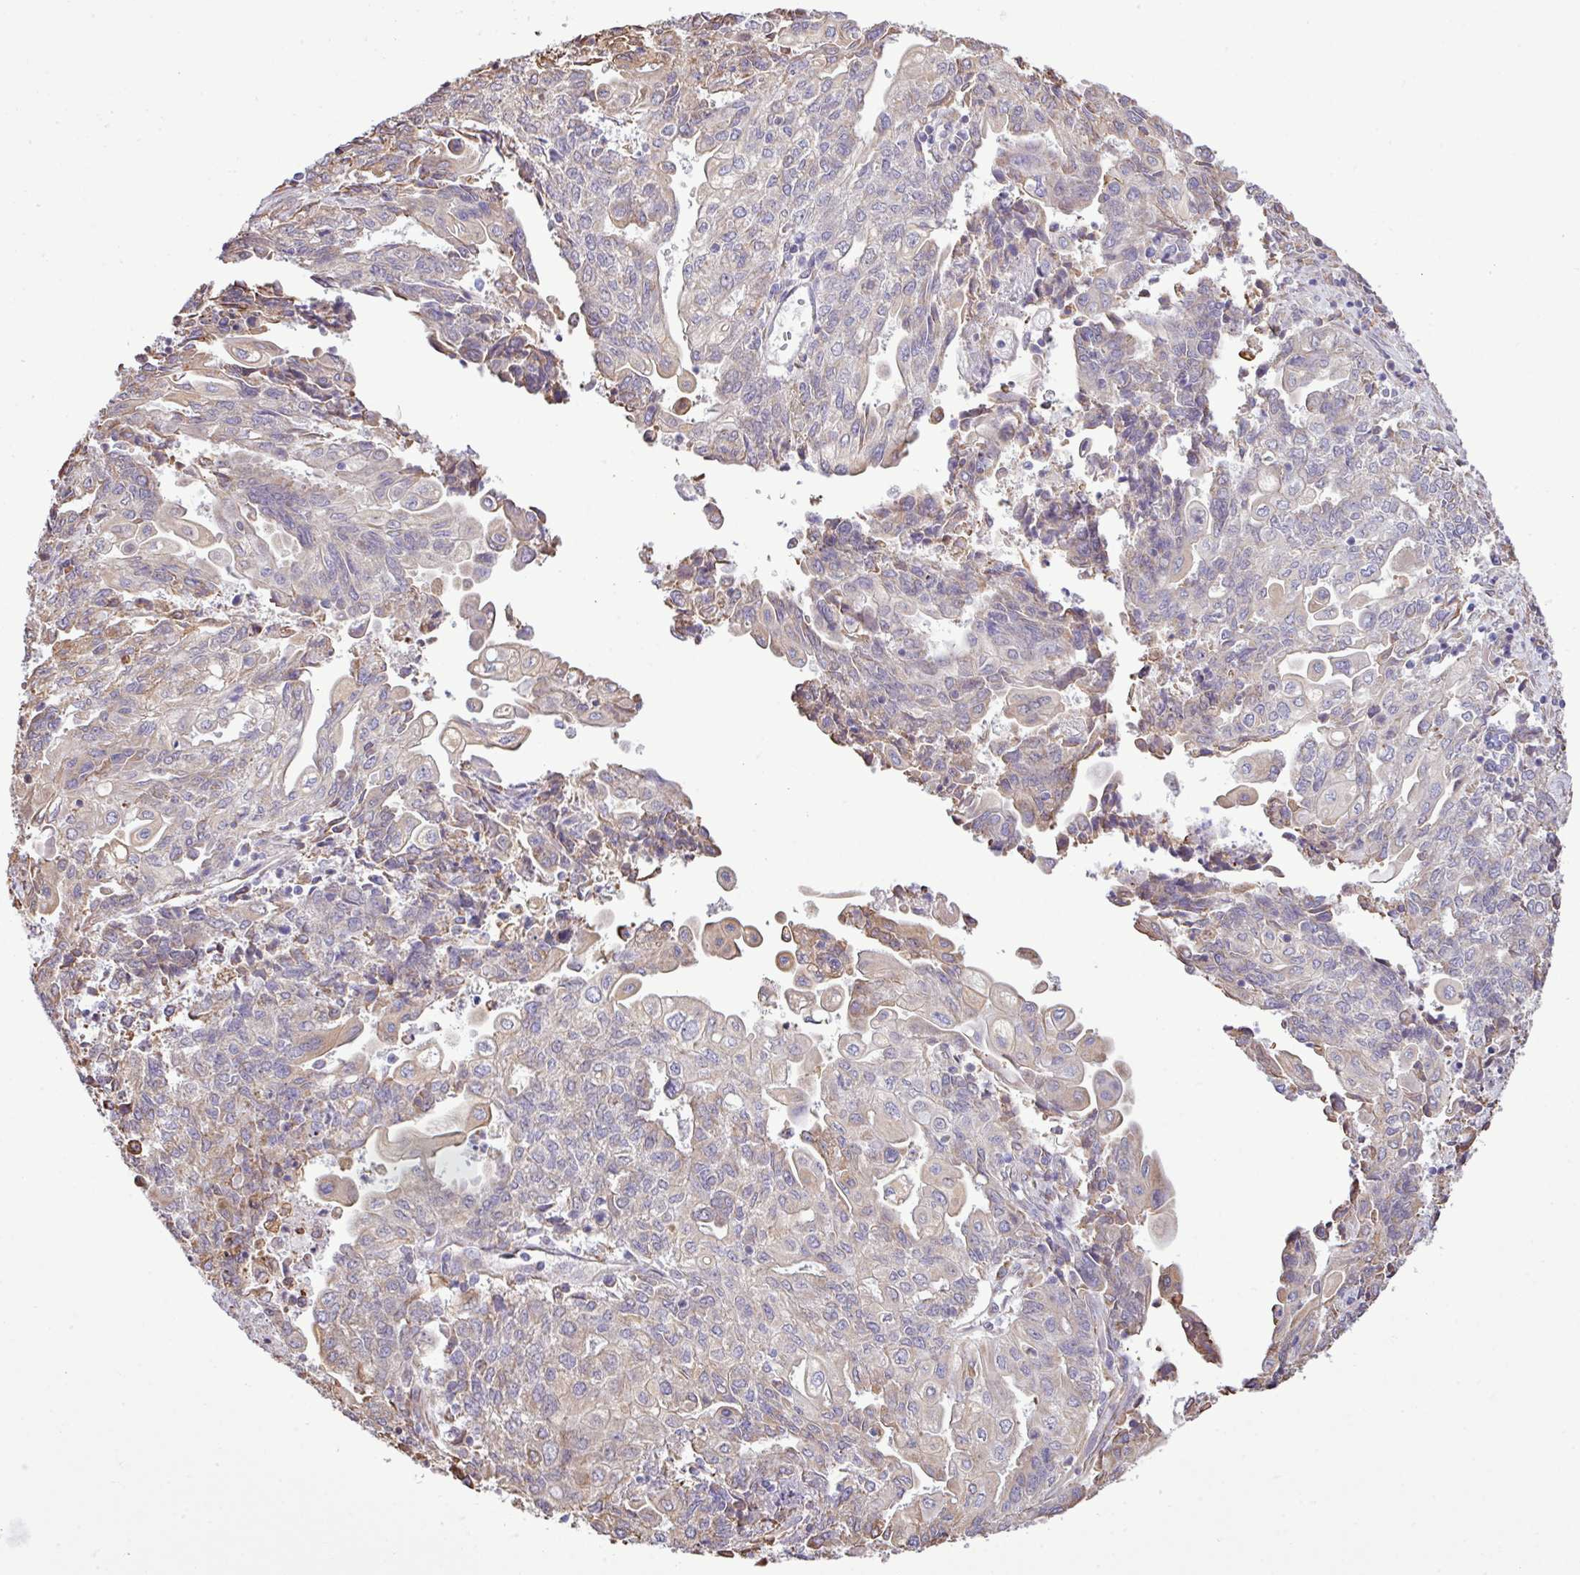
{"staining": {"intensity": "weak", "quantity": "<25%", "location": "cytoplasmic/membranous"}, "tissue": "endometrial cancer", "cell_type": "Tumor cells", "image_type": "cancer", "snomed": [{"axis": "morphology", "description": "Adenocarcinoma, NOS"}, {"axis": "topography", "description": "Endometrium"}], "caption": "This is a micrograph of immunohistochemistry staining of adenocarcinoma (endometrial), which shows no positivity in tumor cells.", "gene": "ZSCAN5A", "patient": {"sex": "female", "age": 54}}